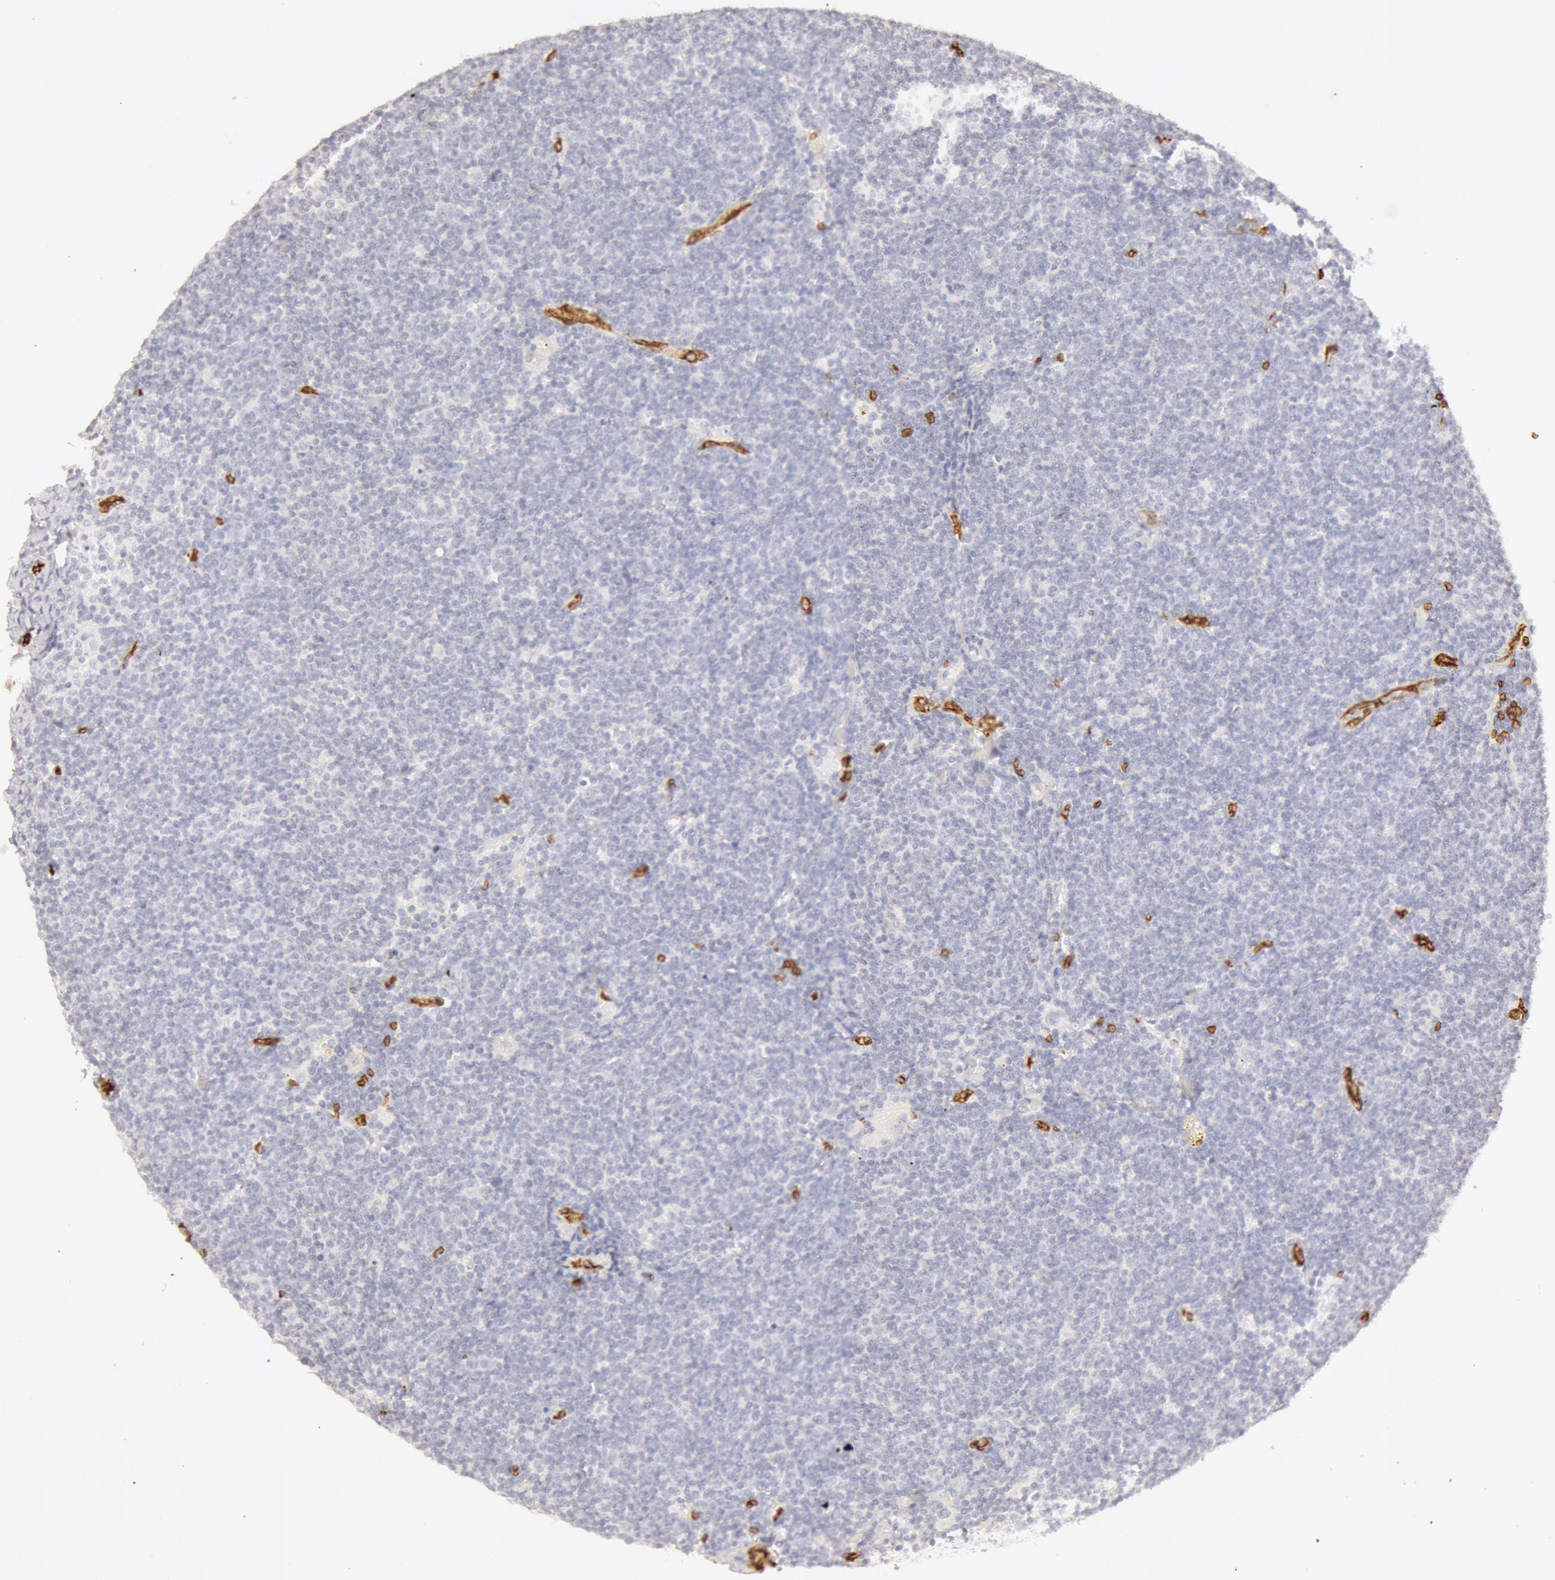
{"staining": {"intensity": "negative", "quantity": "none", "location": "none"}, "tissue": "lymphoma", "cell_type": "Tumor cells", "image_type": "cancer", "snomed": [{"axis": "morphology", "description": "Malignant lymphoma, non-Hodgkin's type, Low grade"}, {"axis": "topography", "description": "Lymph node"}], "caption": "An image of malignant lymphoma, non-Hodgkin's type (low-grade) stained for a protein demonstrates no brown staining in tumor cells.", "gene": "AQP1", "patient": {"sex": "male", "age": 65}}